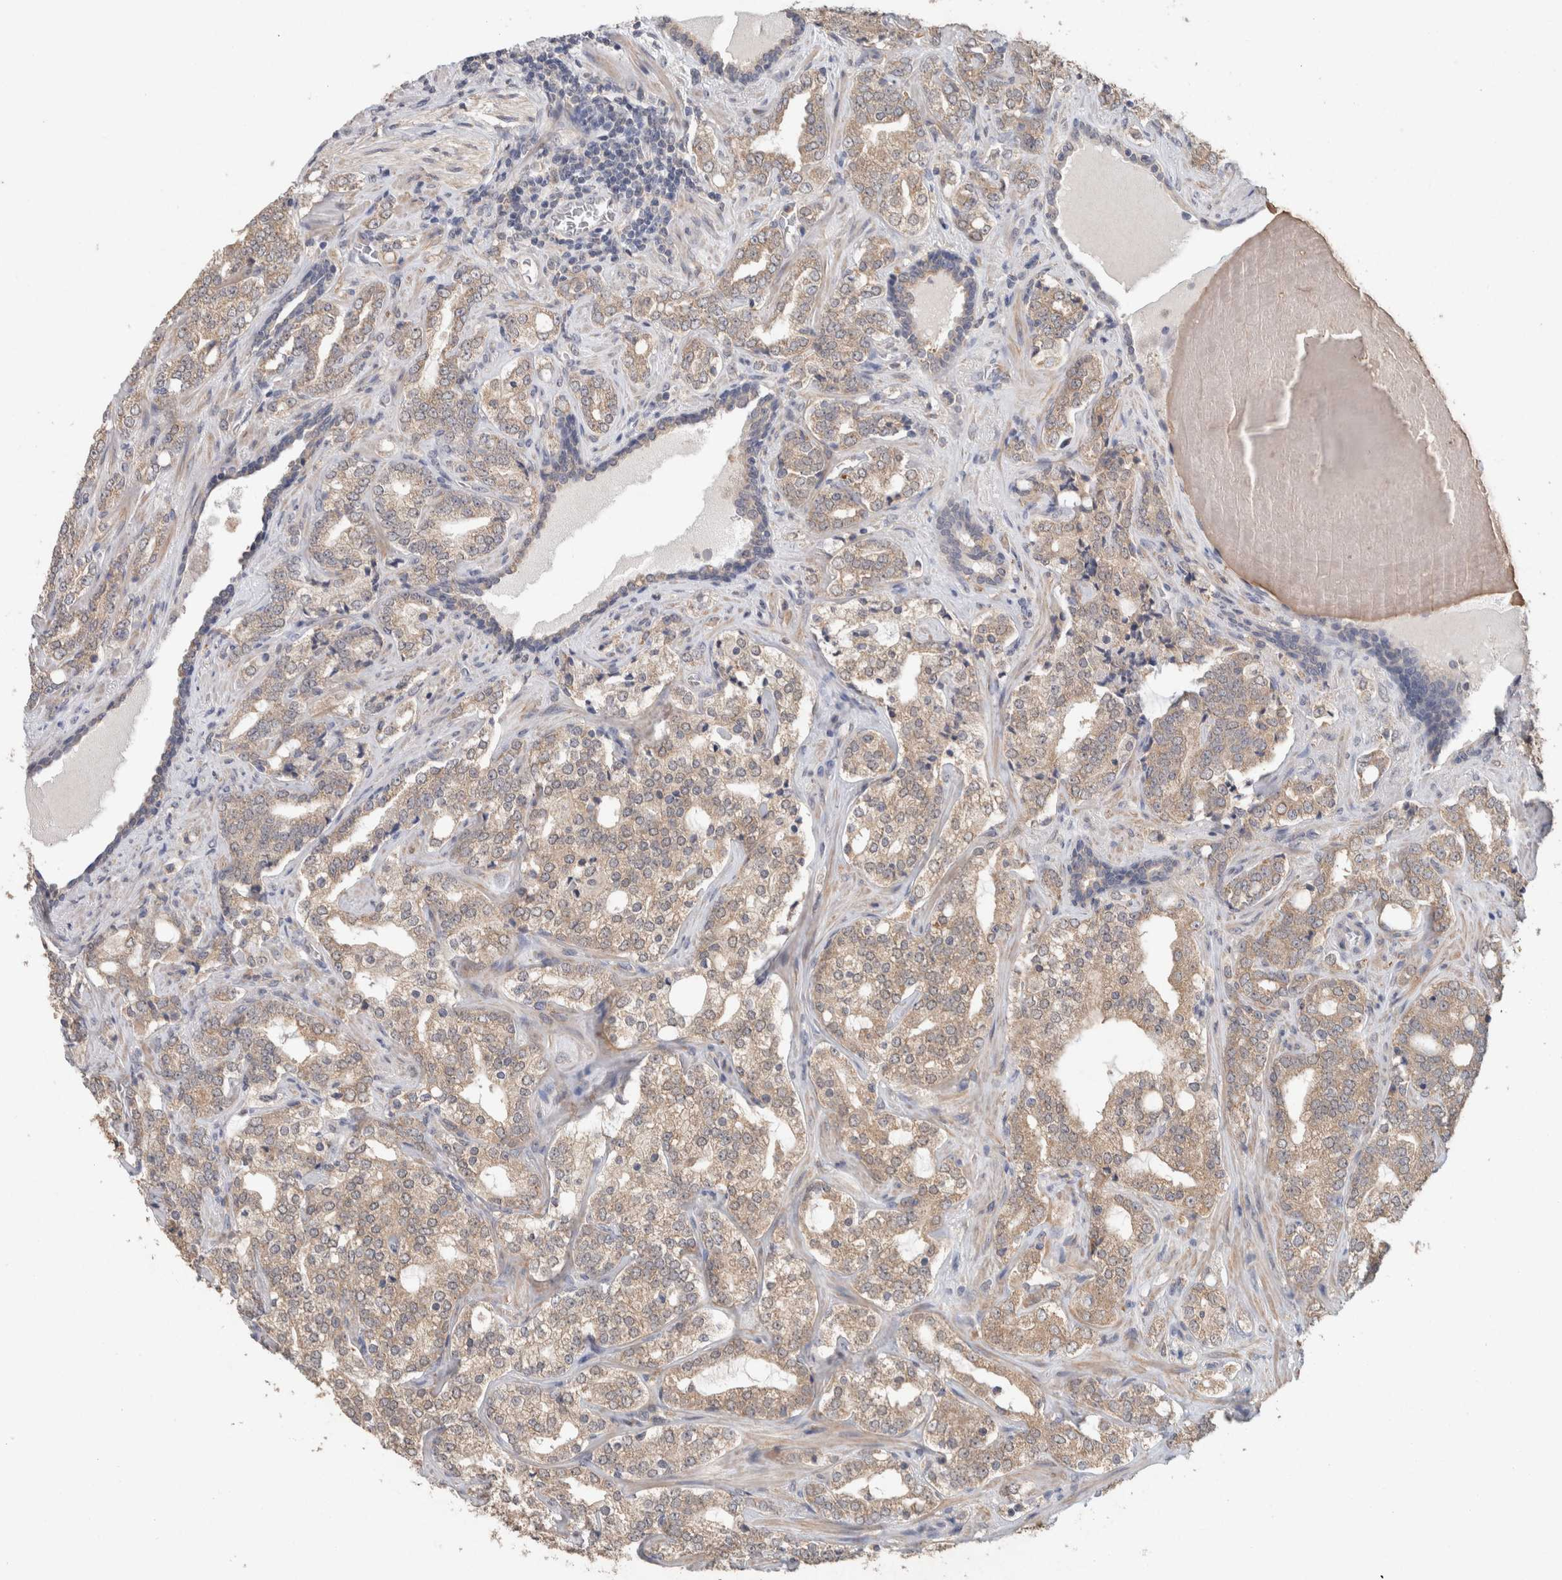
{"staining": {"intensity": "weak", "quantity": ">75%", "location": "cytoplasmic/membranous"}, "tissue": "prostate cancer", "cell_type": "Tumor cells", "image_type": "cancer", "snomed": [{"axis": "morphology", "description": "Adenocarcinoma, High grade"}, {"axis": "topography", "description": "Prostate"}], "caption": "Tumor cells exhibit low levels of weak cytoplasmic/membranous expression in approximately >75% of cells in human prostate adenocarcinoma (high-grade).", "gene": "RAB14", "patient": {"sex": "male", "age": 64}}